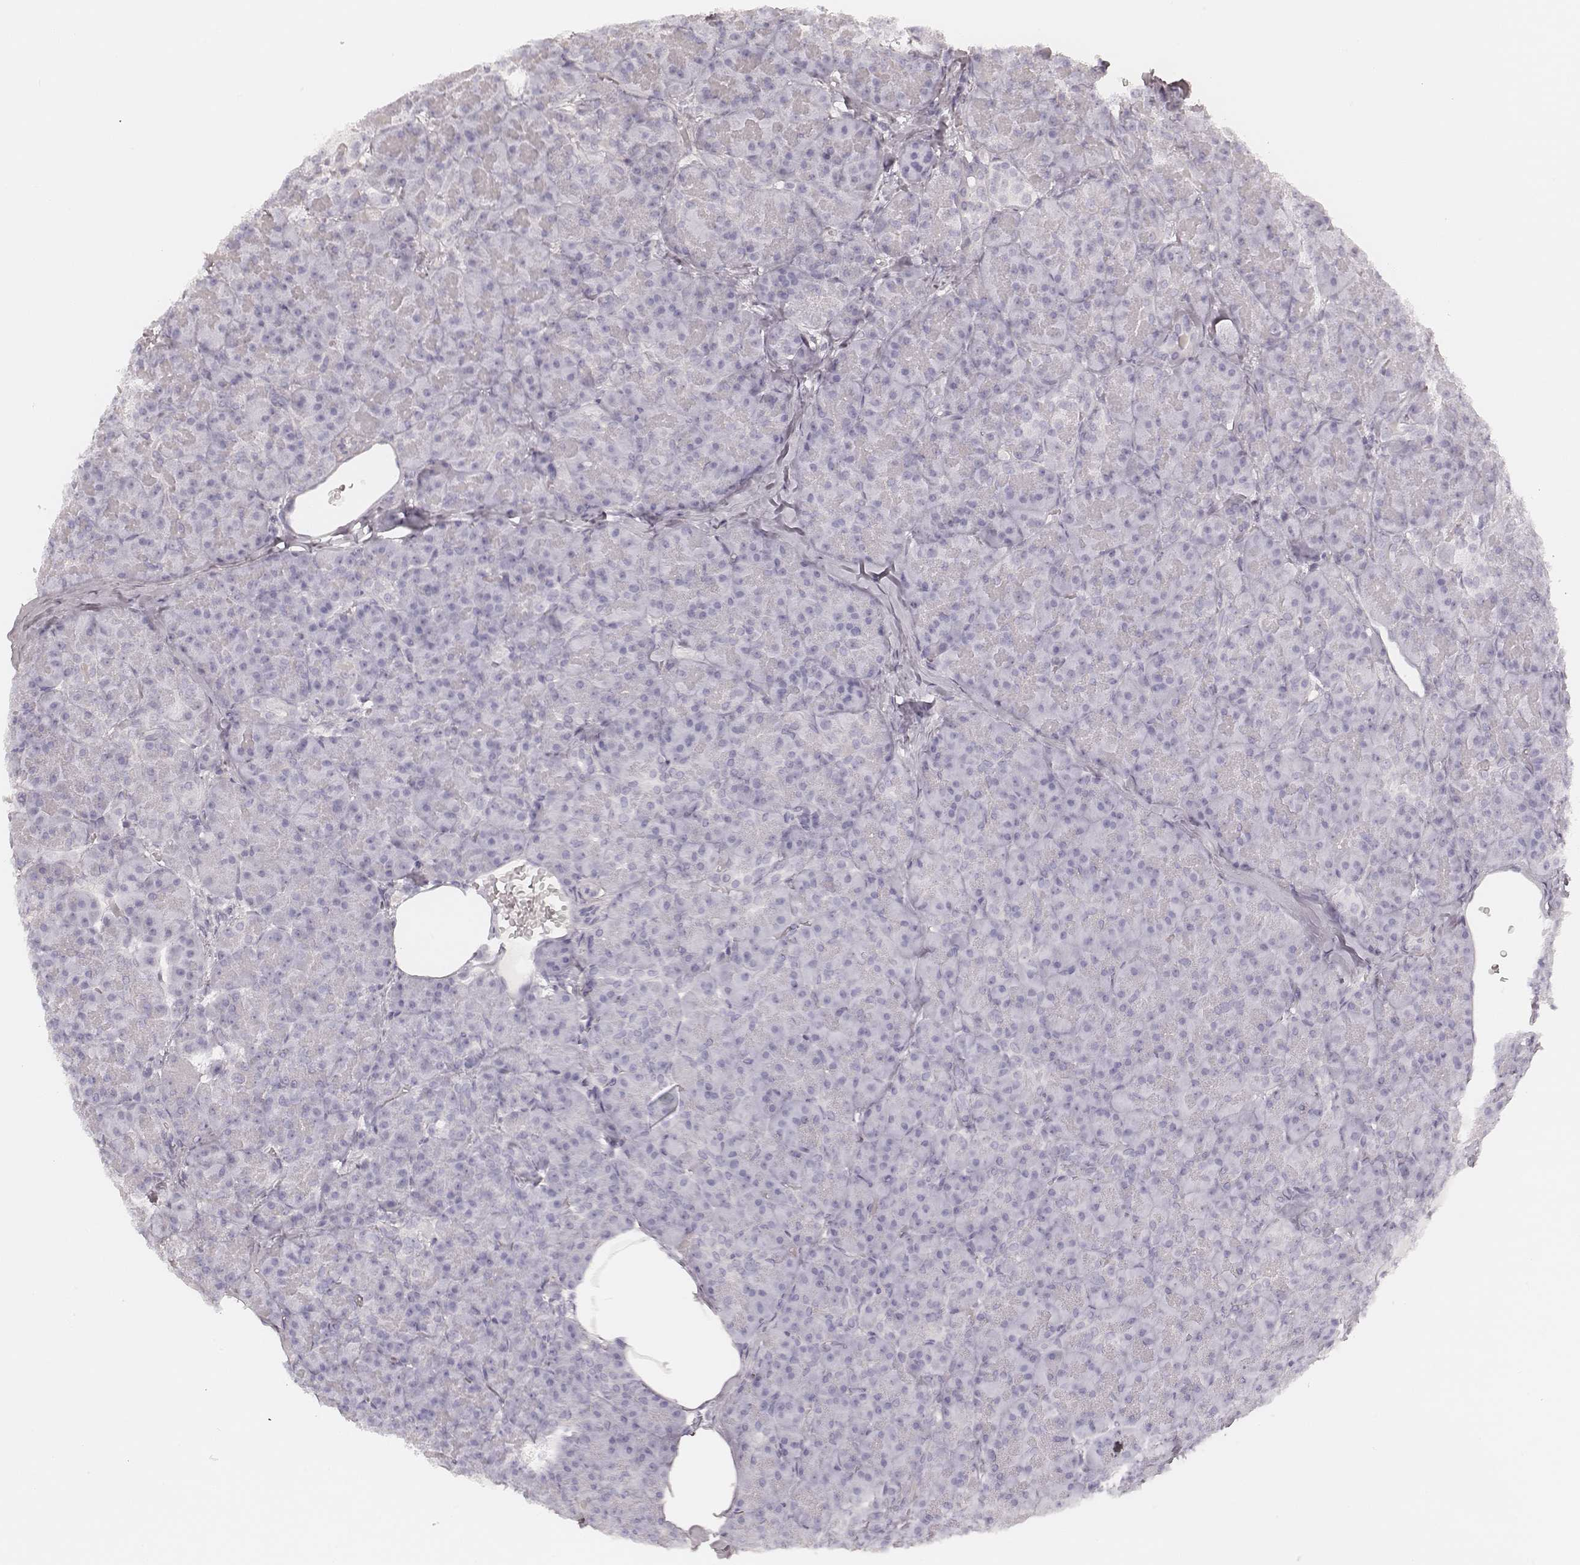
{"staining": {"intensity": "negative", "quantity": "none", "location": "none"}, "tissue": "pancreas", "cell_type": "Exocrine glandular cells", "image_type": "normal", "snomed": [{"axis": "morphology", "description": "Normal tissue, NOS"}, {"axis": "topography", "description": "Pancreas"}], "caption": "Exocrine glandular cells are negative for protein expression in benign human pancreas. (Brightfield microscopy of DAB (3,3'-diaminobenzidine) IHC at high magnification).", "gene": "KRT72", "patient": {"sex": "male", "age": 57}}